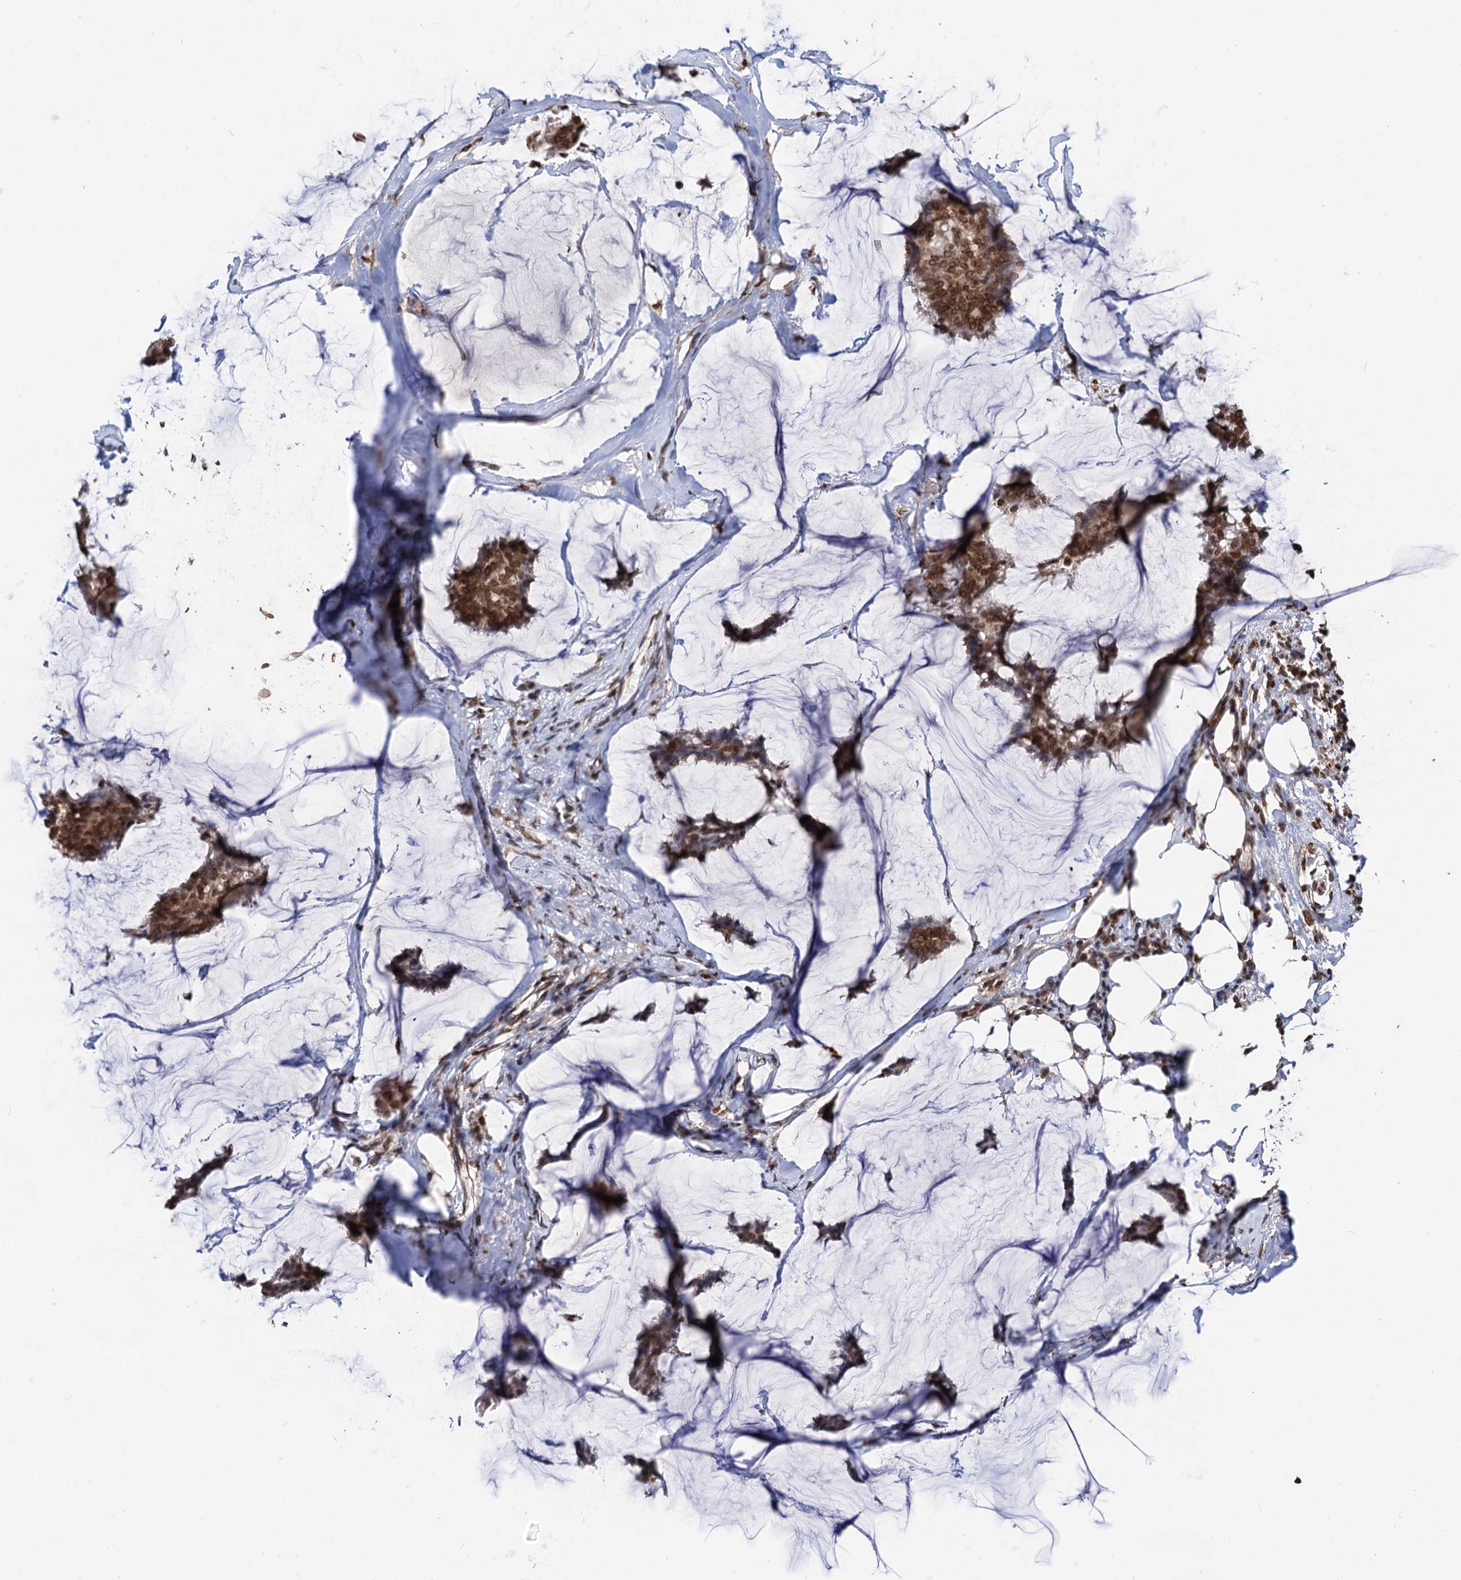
{"staining": {"intensity": "moderate", "quantity": ">75%", "location": "nuclear"}, "tissue": "breast cancer", "cell_type": "Tumor cells", "image_type": "cancer", "snomed": [{"axis": "morphology", "description": "Duct carcinoma"}, {"axis": "topography", "description": "Breast"}], "caption": "Breast cancer stained with a brown dye shows moderate nuclear positive positivity in about >75% of tumor cells.", "gene": "ZC3H13", "patient": {"sex": "female", "age": 93}}